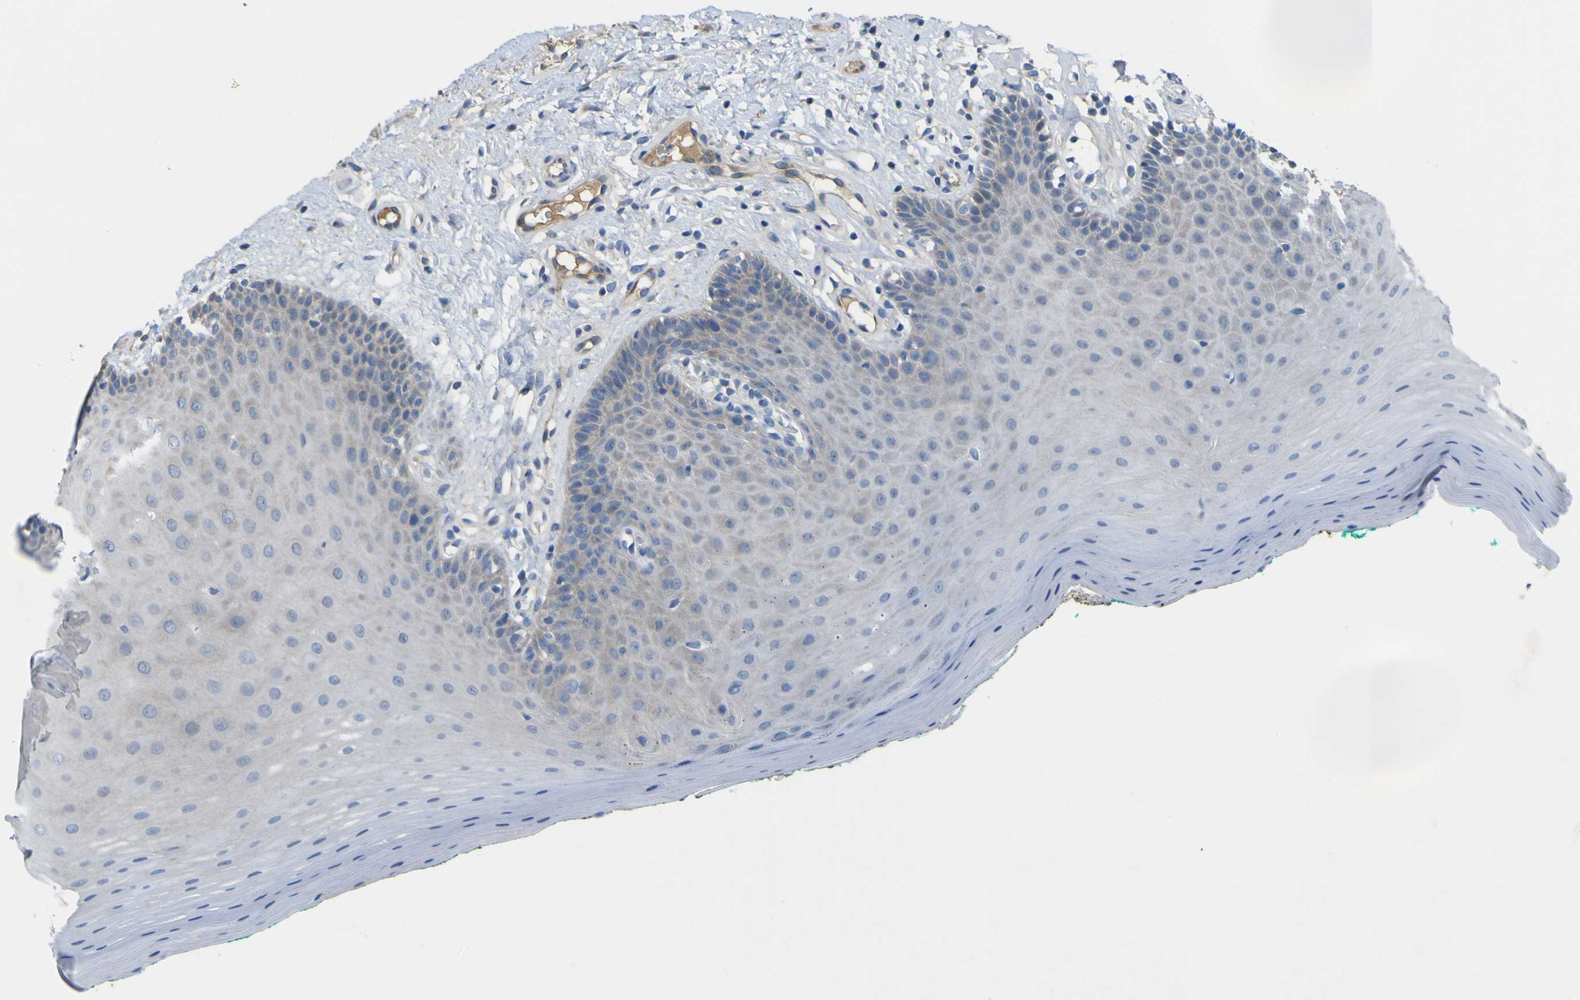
{"staining": {"intensity": "negative", "quantity": "none", "location": "none"}, "tissue": "oral mucosa", "cell_type": "Squamous epithelial cells", "image_type": "normal", "snomed": [{"axis": "morphology", "description": "Normal tissue, NOS"}, {"axis": "topography", "description": "Skeletal muscle"}, {"axis": "topography", "description": "Oral tissue"}], "caption": "A photomicrograph of human oral mucosa is negative for staining in squamous epithelial cells.", "gene": "MYEOV", "patient": {"sex": "male", "age": 58}}